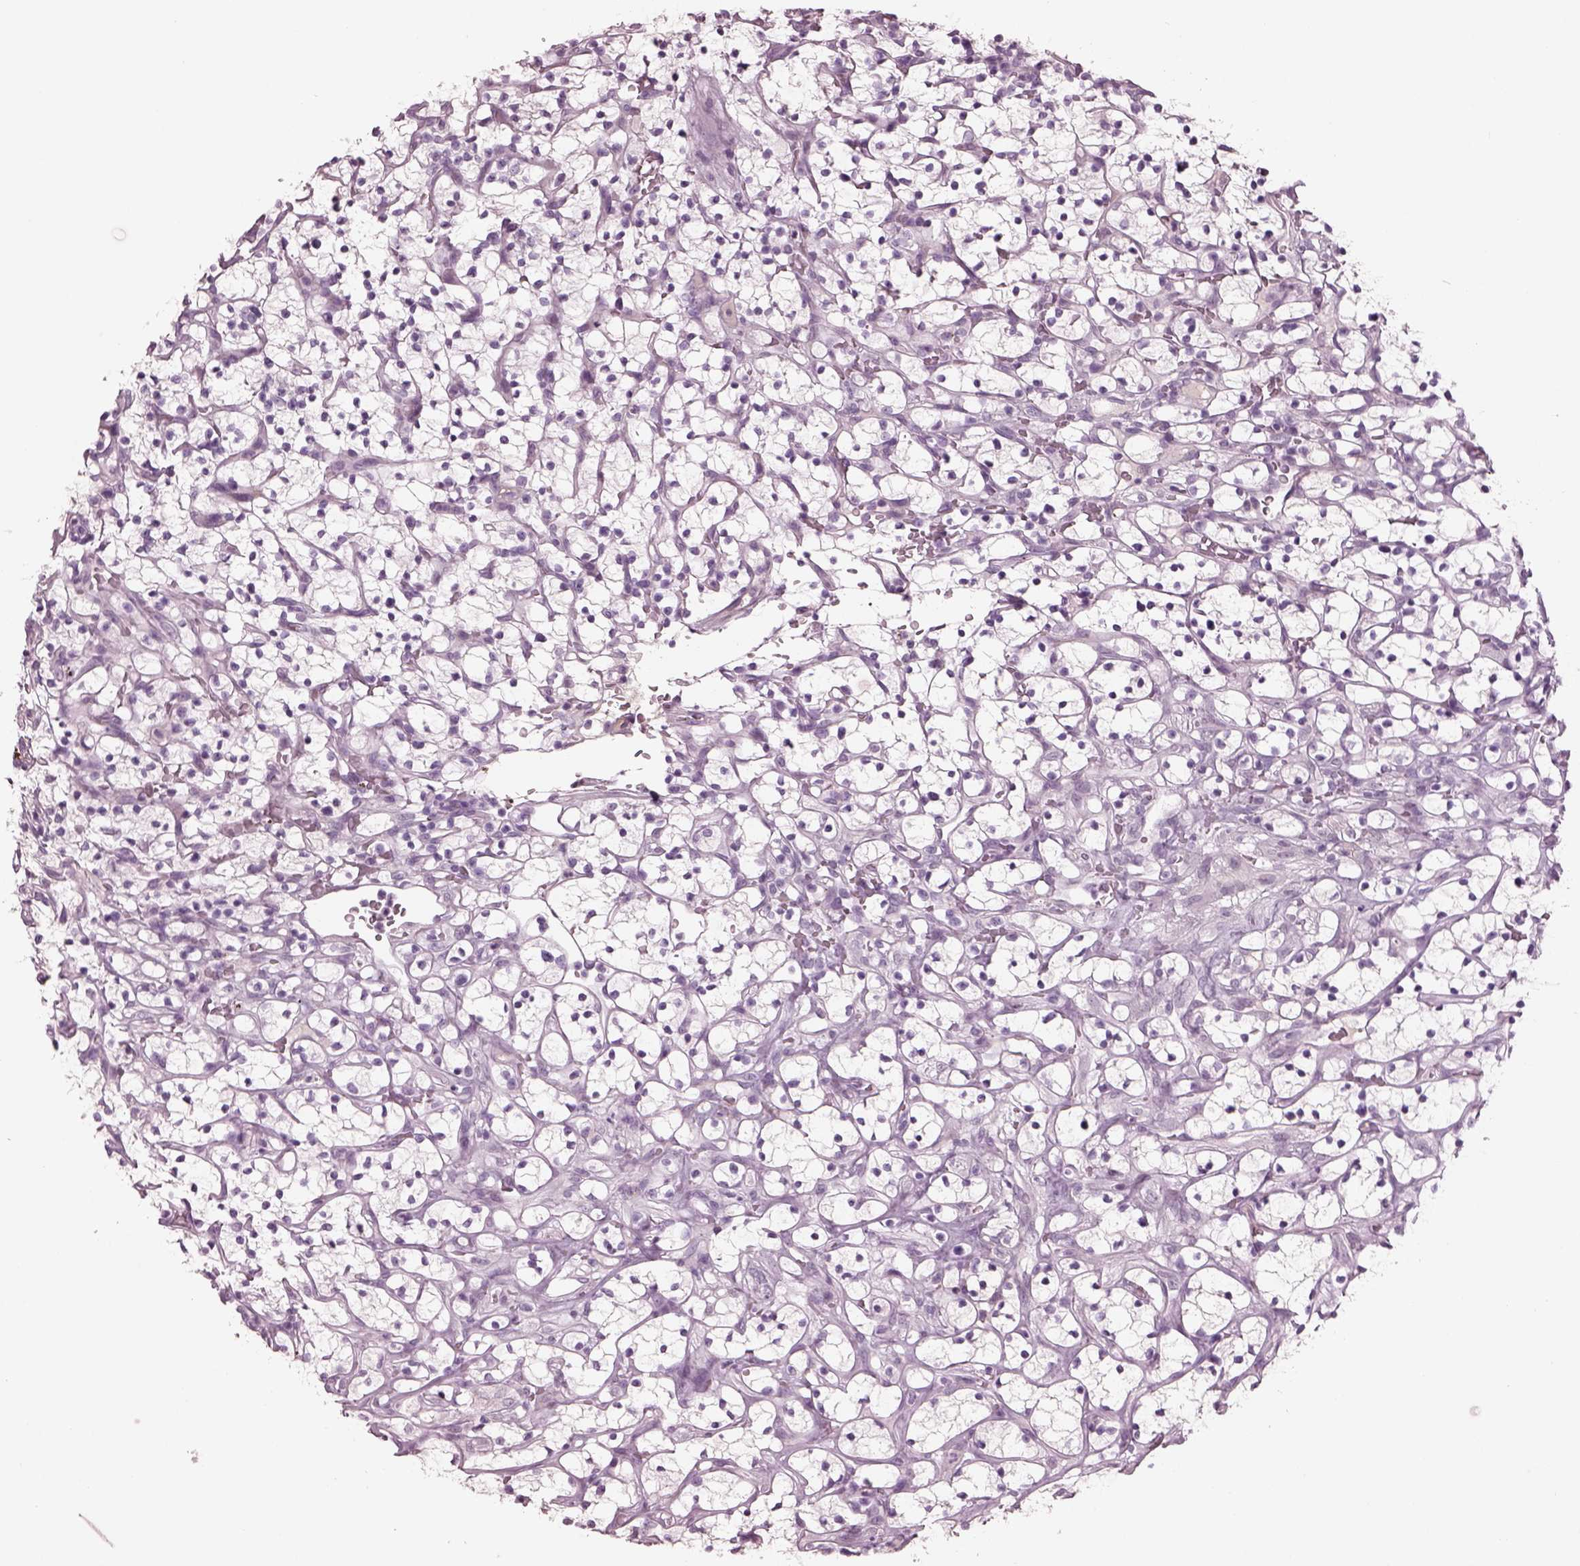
{"staining": {"intensity": "negative", "quantity": "none", "location": "none"}, "tissue": "renal cancer", "cell_type": "Tumor cells", "image_type": "cancer", "snomed": [{"axis": "morphology", "description": "Adenocarcinoma, NOS"}, {"axis": "topography", "description": "Kidney"}], "caption": "High power microscopy histopathology image of an immunohistochemistry photomicrograph of adenocarcinoma (renal), revealing no significant expression in tumor cells.", "gene": "CYLC1", "patient": {"sex": "female", "age": 64}}